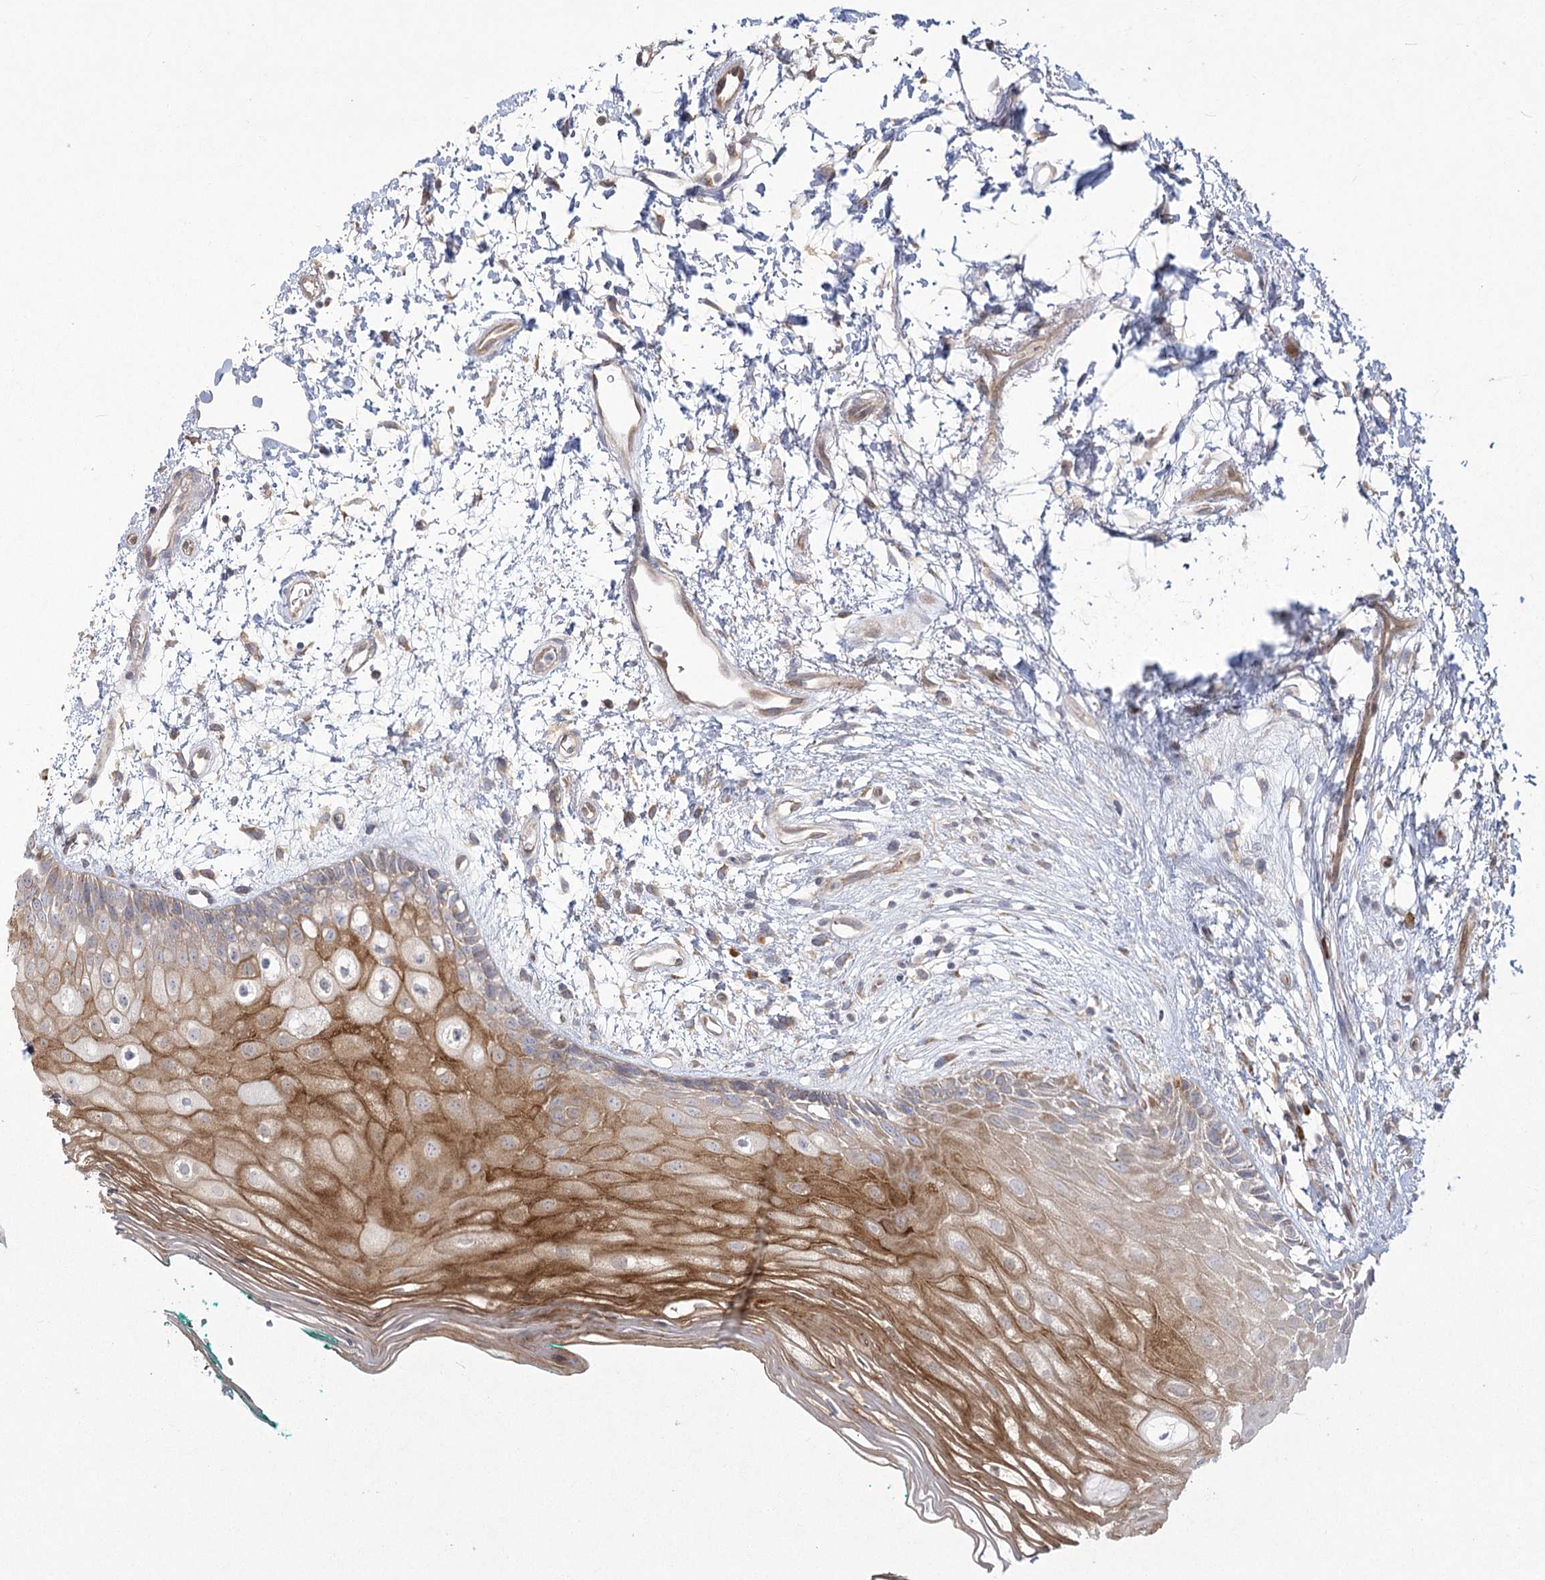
{"staining": {"intensity": "moderate", "quantity": ">75%", "location": "cytoplasmic/membranous"}, "tissue": "oral mucosa", "cell_type": "Squamous epithelial cells", "image_type": "normal", "snomed": [{"axis": "morphology", "description": "Normal tissue, NOS"}, {"axis": "topography", "description": "Skeletal muscle"}, {"axis": "topography", "description": "Oral tissue"}, {"axis": "topography", "description": "Peripheral nerve tissue"}], "caption": "High-magnification brightfield microscopy of normal oral mucosa stained with DAB (3,3'-diaminobenzidine) (brown) and counterstained with hematoxylin (blue). squamous epithelial cells exhibit moderate cytoplasmic/membranous staining is identified in approximately>75% of cells. (Brightfield microscopy of DAB IHC at high magnification).", "gene": "CAMTA1", "patient": {"sex": "female", "age": 84}}